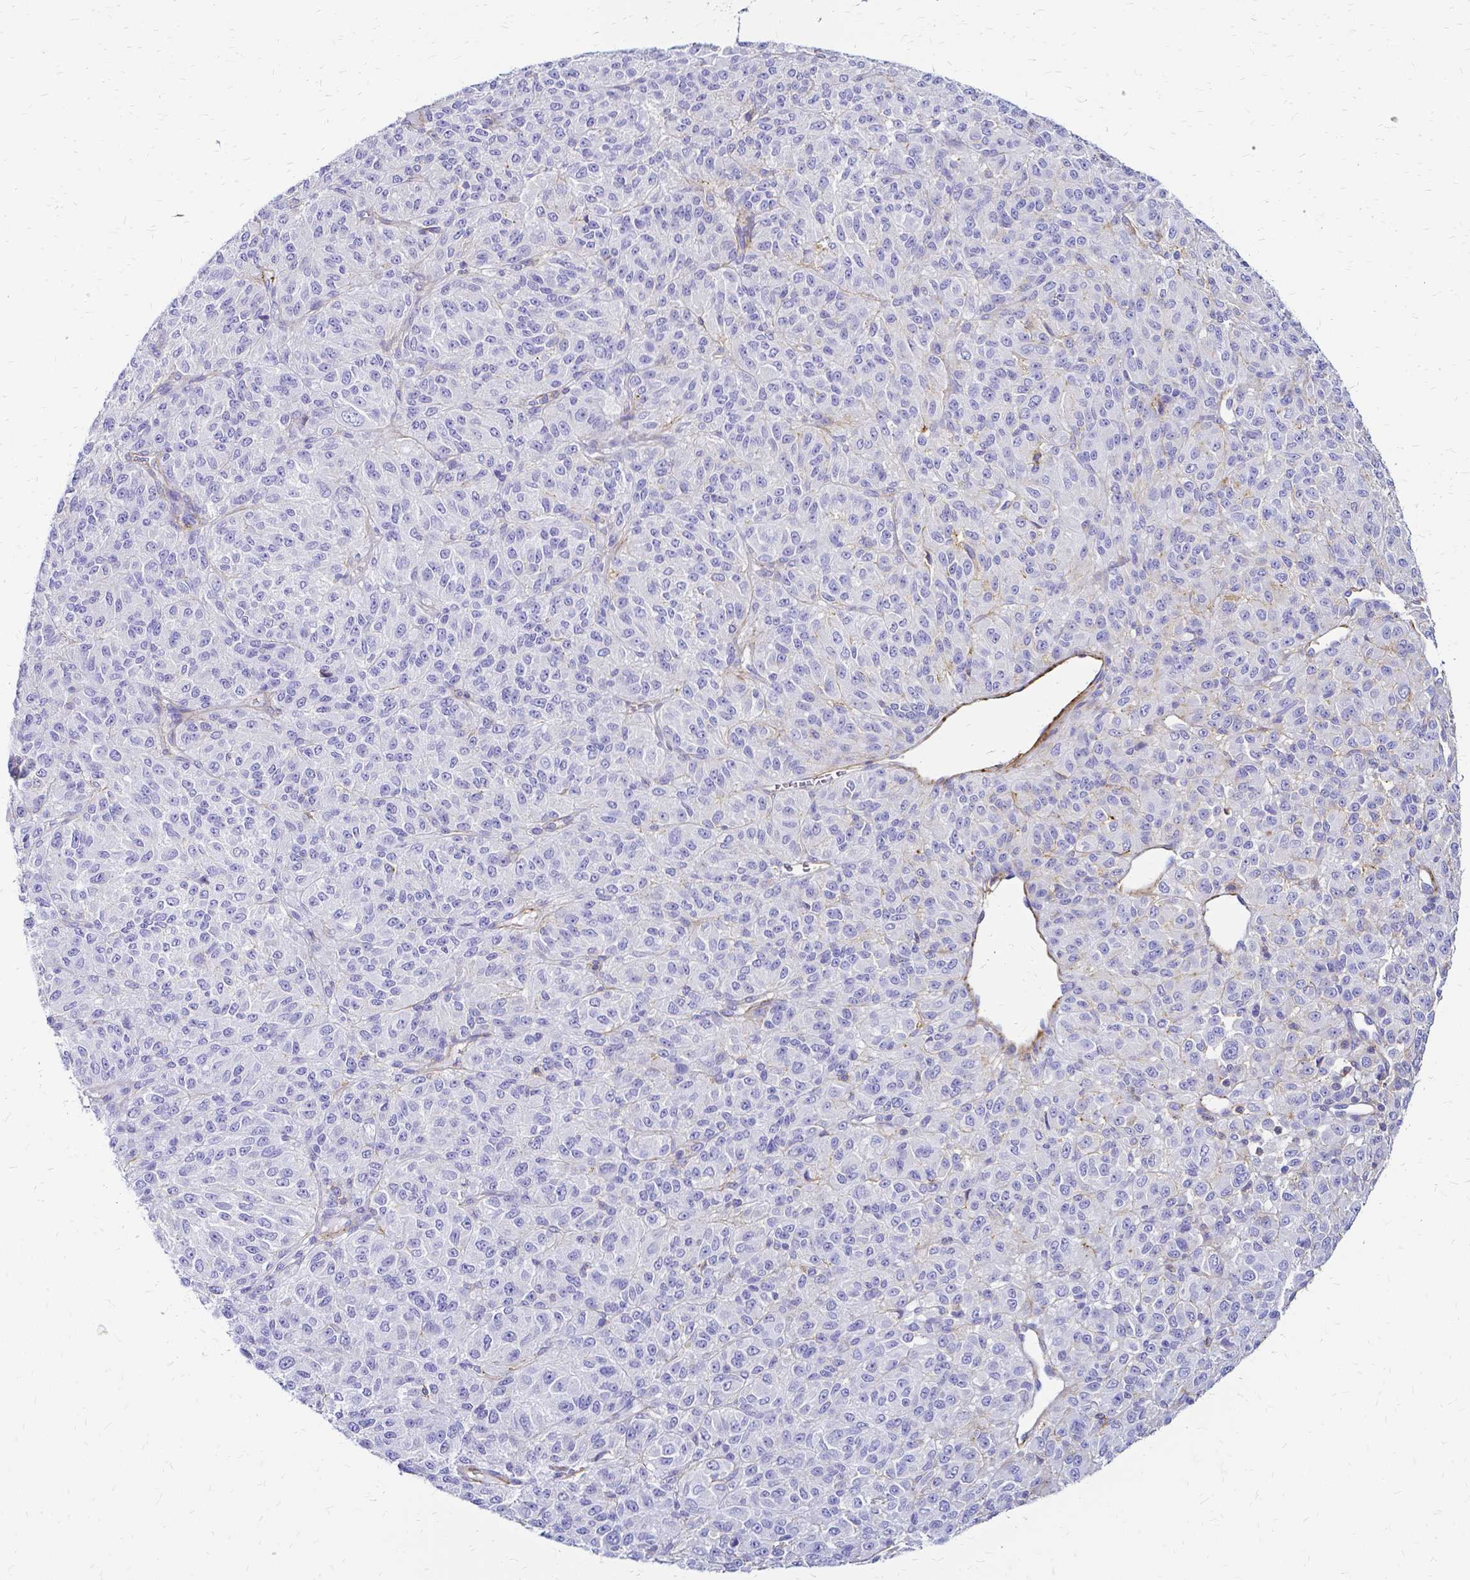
{"staining": {"intensity": "negative", "quantity": "none", "location": "none"}, "tissue": "melanoma", "cell_type": "Tumor cells", "image_type": "cancer", "snomed": [{"axis": "morphology", "description": "Malignant melanoma, Metastatic site"}, {"axis": "topography", "description": "Brain"}], "caption": "IHC of human melanoma reveals no positivity in tumor cells.", "gene": "HSPA12A", "patient": {"sex": "female", "age": 56}}